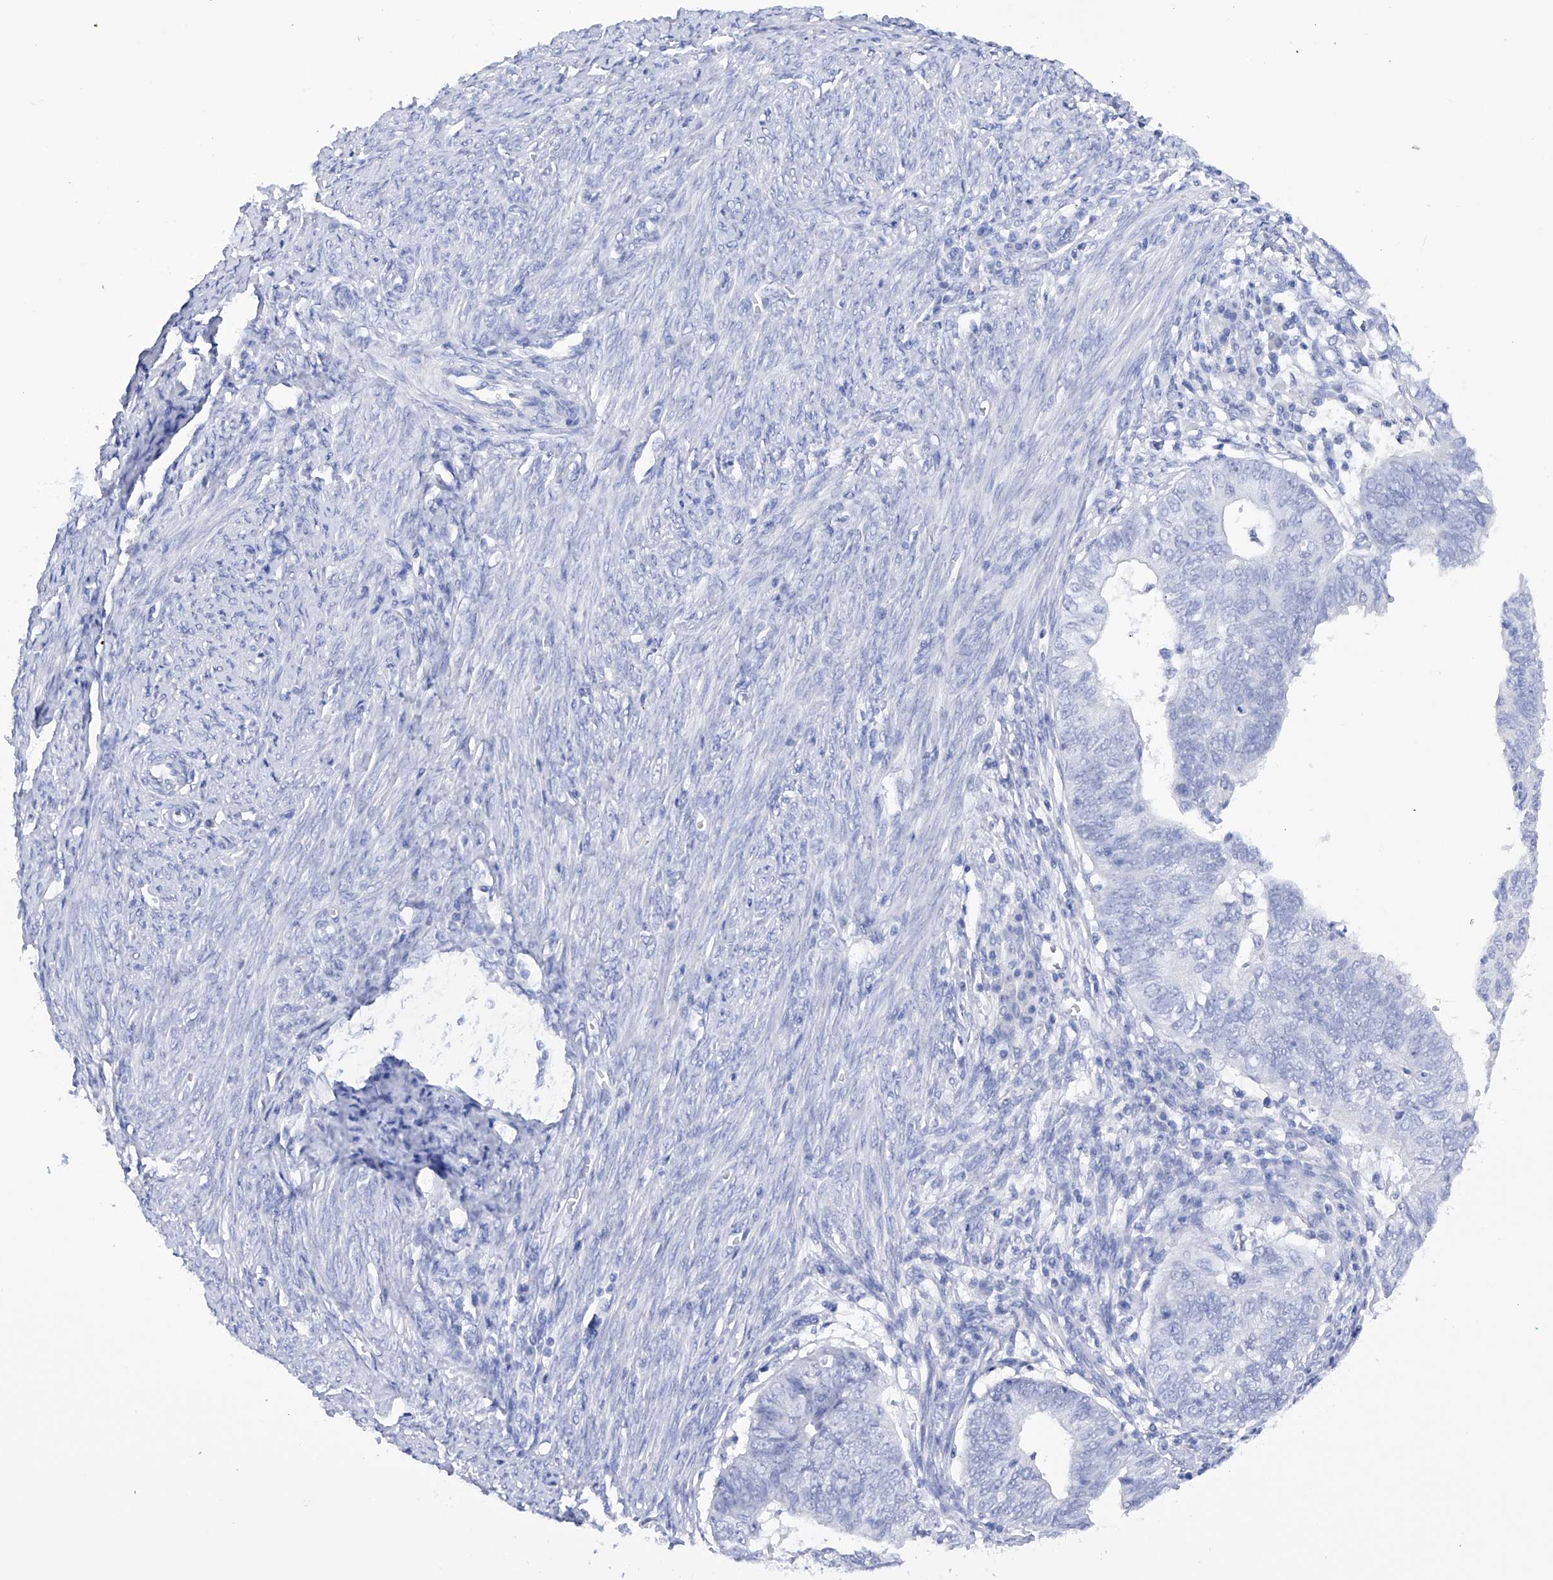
{"staining": {"intensity": "negative", "quantity": "none", "location": "none"}, "tissue": "endometrial cancer", "cell_type": "Tumor cells", "image_type": "cancer", "snomed": [{"axis": "morphology", "description": "Adenocarcinoma, NOS"}, {"axis": "topography", "description": "Uterus"}], "caption": "A photomicrograph of human endometrial cancer is negative for staining in tumor cells. Nuclei are stained in blue.", "gene": "FLG", "patient": {"sex": "female", "age": 77}}